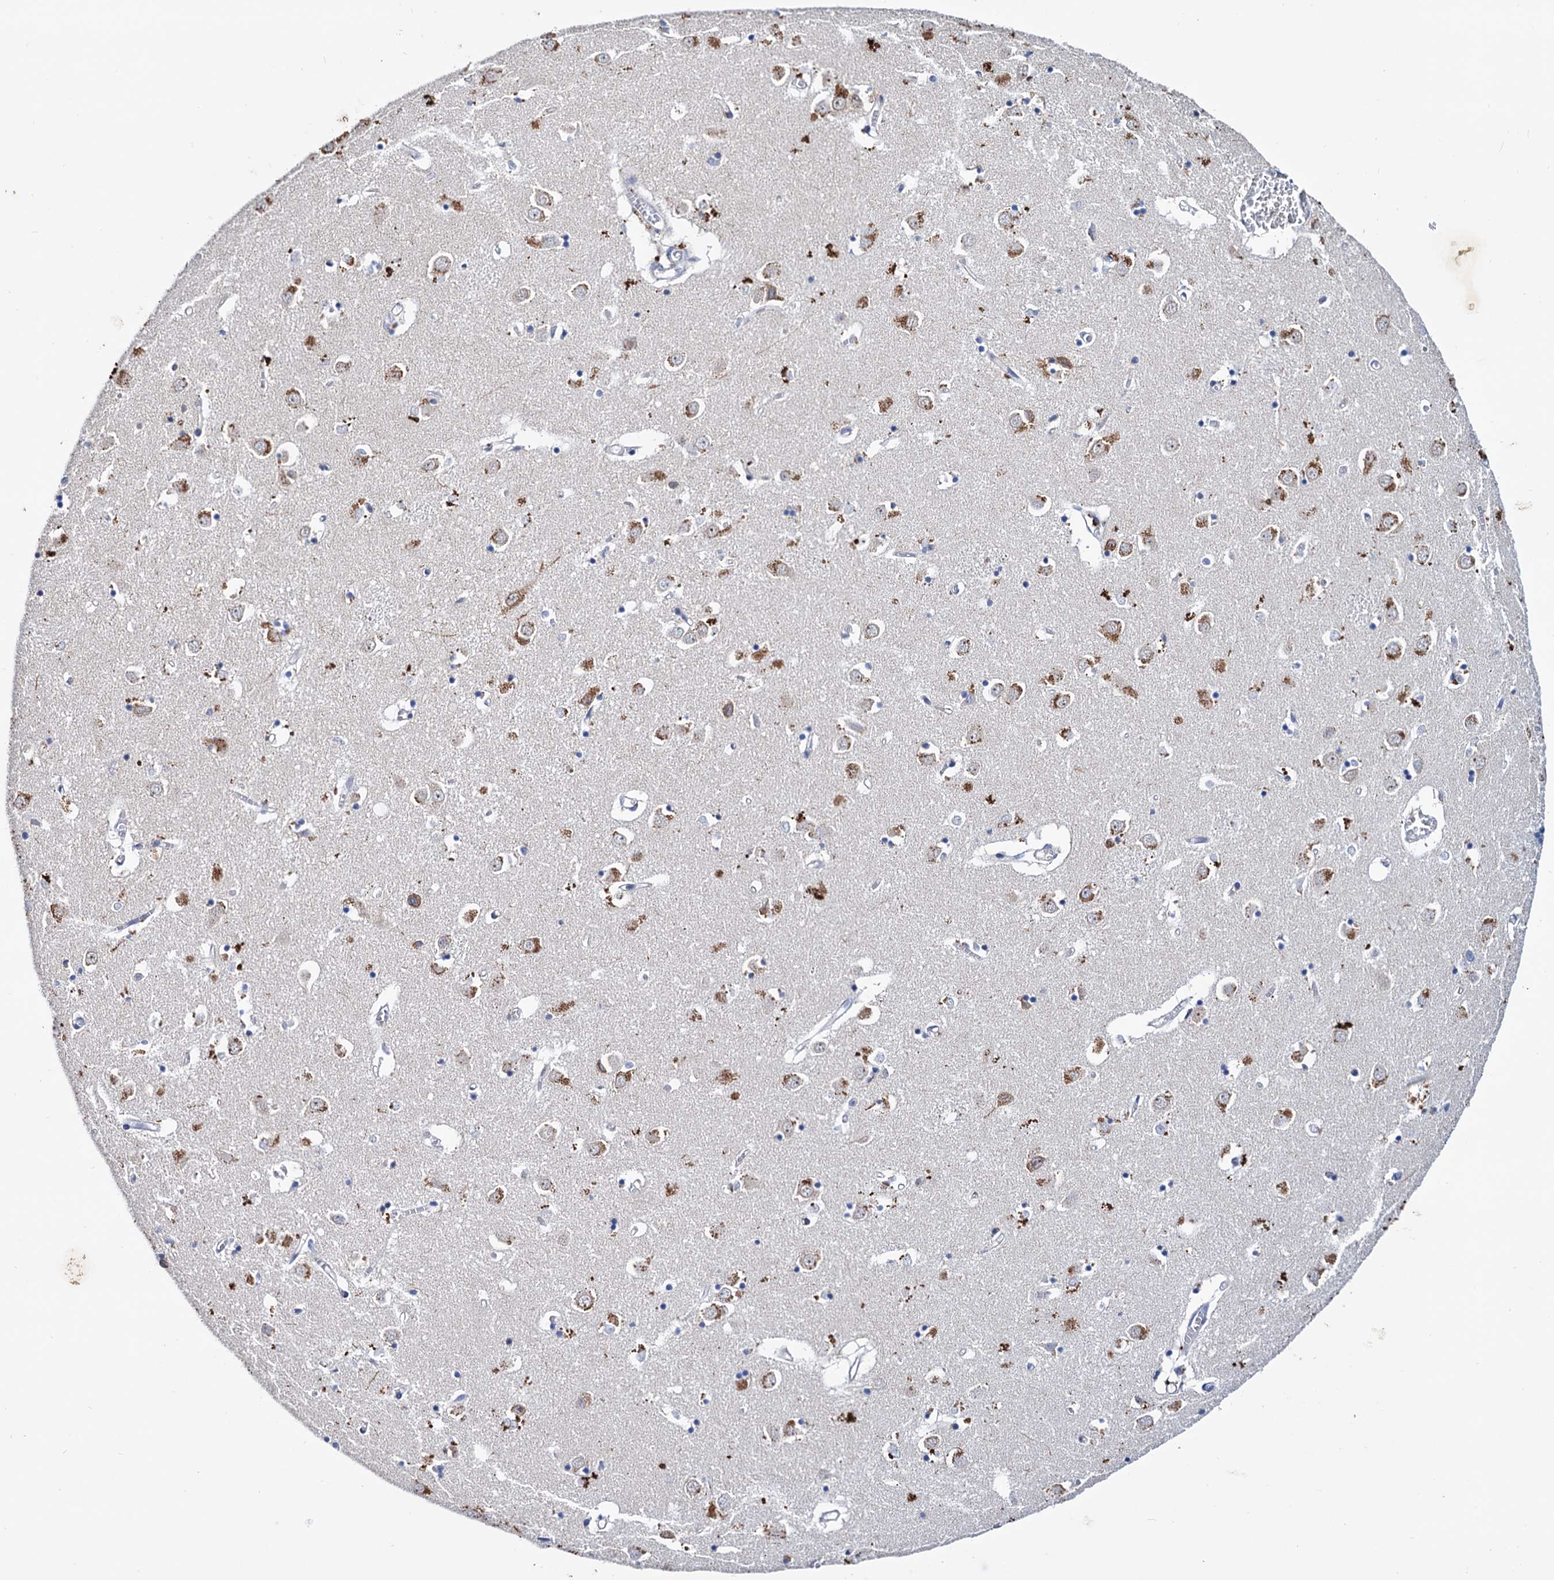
{"staining": {"intensity": "negative", "quantity": "none", "location": "none"}, "tissue": "caudate", "cell_type": "Glial cells", "image_type": "normal", "snomed": [{"axis": "morphology", "description": "Normal tissue, NOS"}, {"axis": "topography", "description": "Lateral ventricle wall"}], "caption": "Immunohistochemistry (IHC) image of unremarkable caudate stained for a protein (brown), which exhibits no positivity in glial cells.", "gene": "NPAS4", "patient": {"sex": "male", "age": 70}}